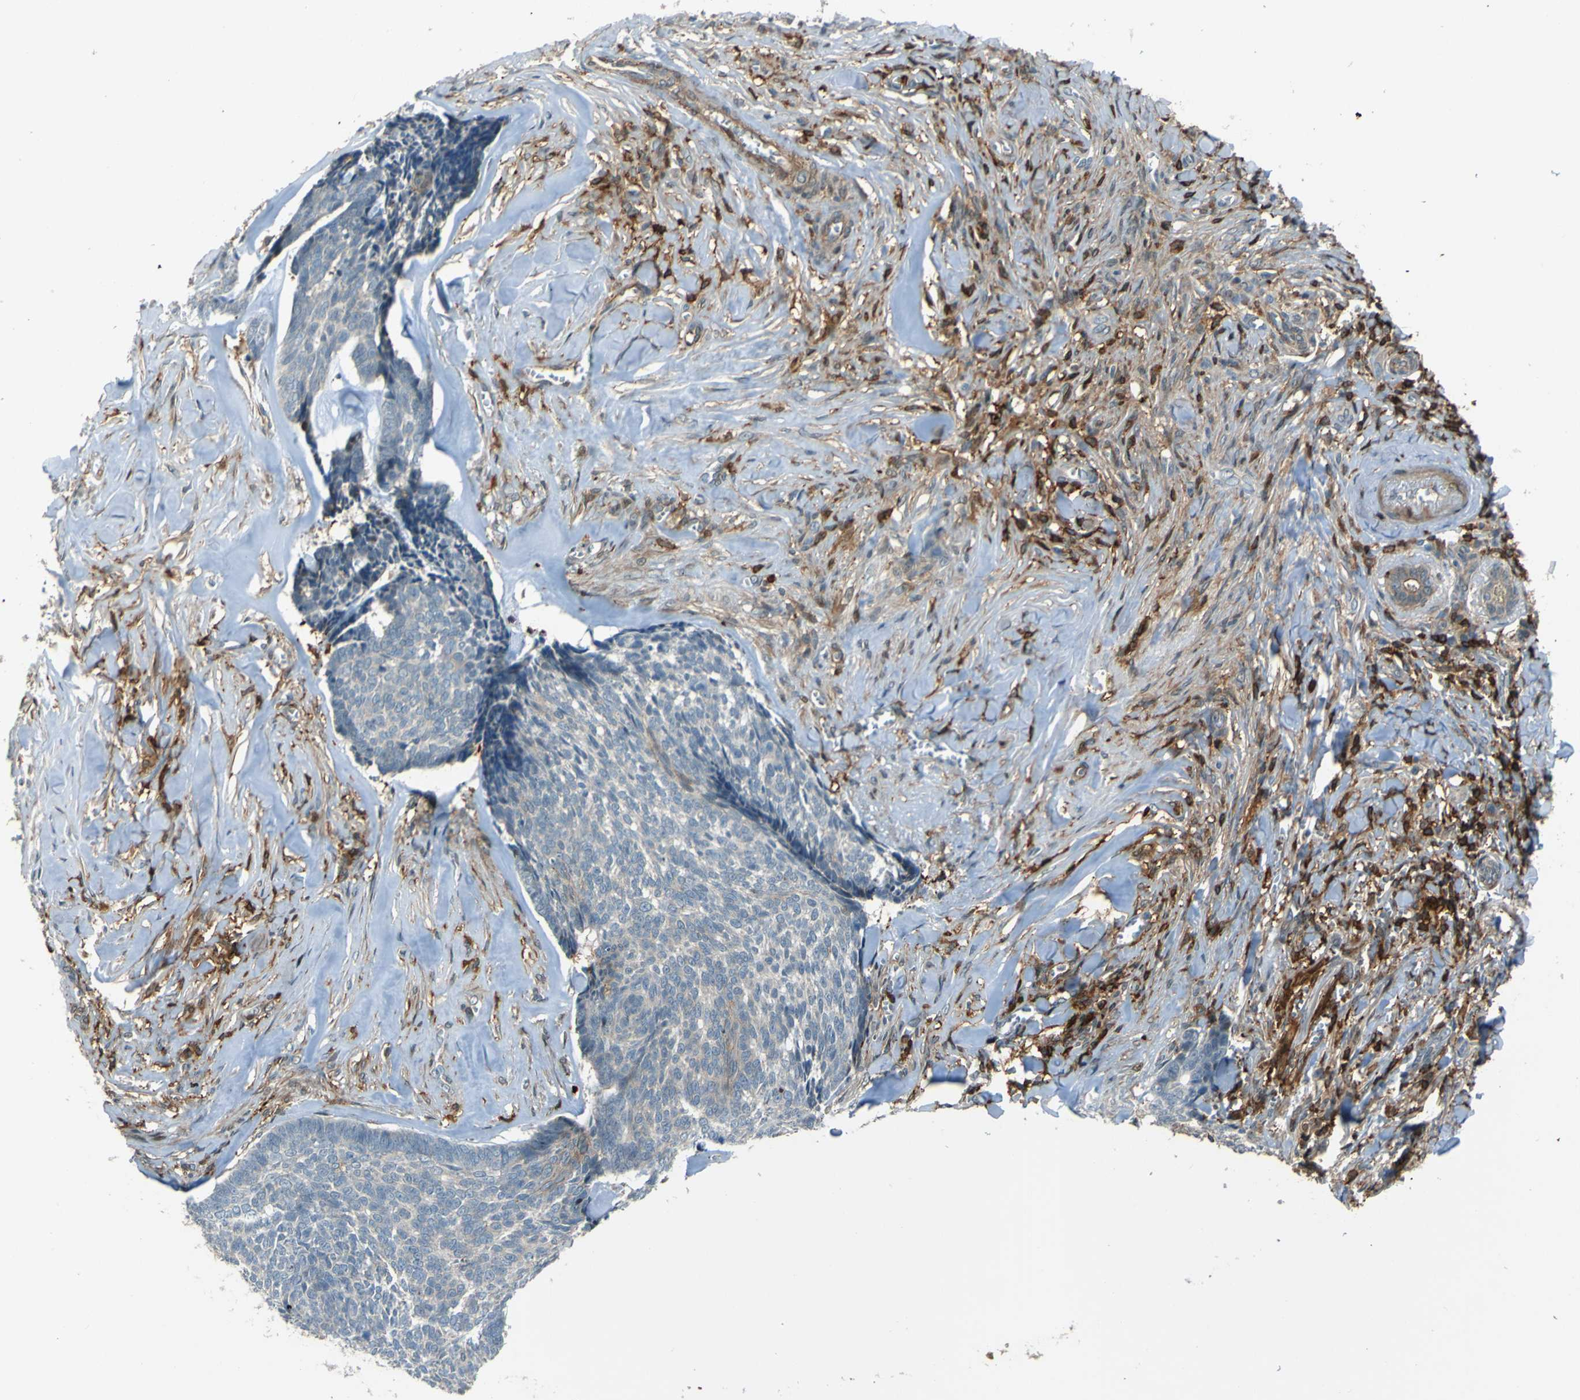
{"staining": {"intensity": "weak", "quantity": "<25%", "location": "cytoplasmic/membranous"}, "tissue": "skin cancer", "cell_type": "Tumor cells", "image_type": "cancer", "snomed": [{"axis": "morphology", "description": "Basal cell carcinoma"}, {"axis": "topography", "description": "Skin"}], "caption": "Protein analysis of basal cell carcinoma (skin) shows no significant positivity in tumor cells.", "gene": "PCDHB5", "patient": {"sex": "male", "age": 84}}